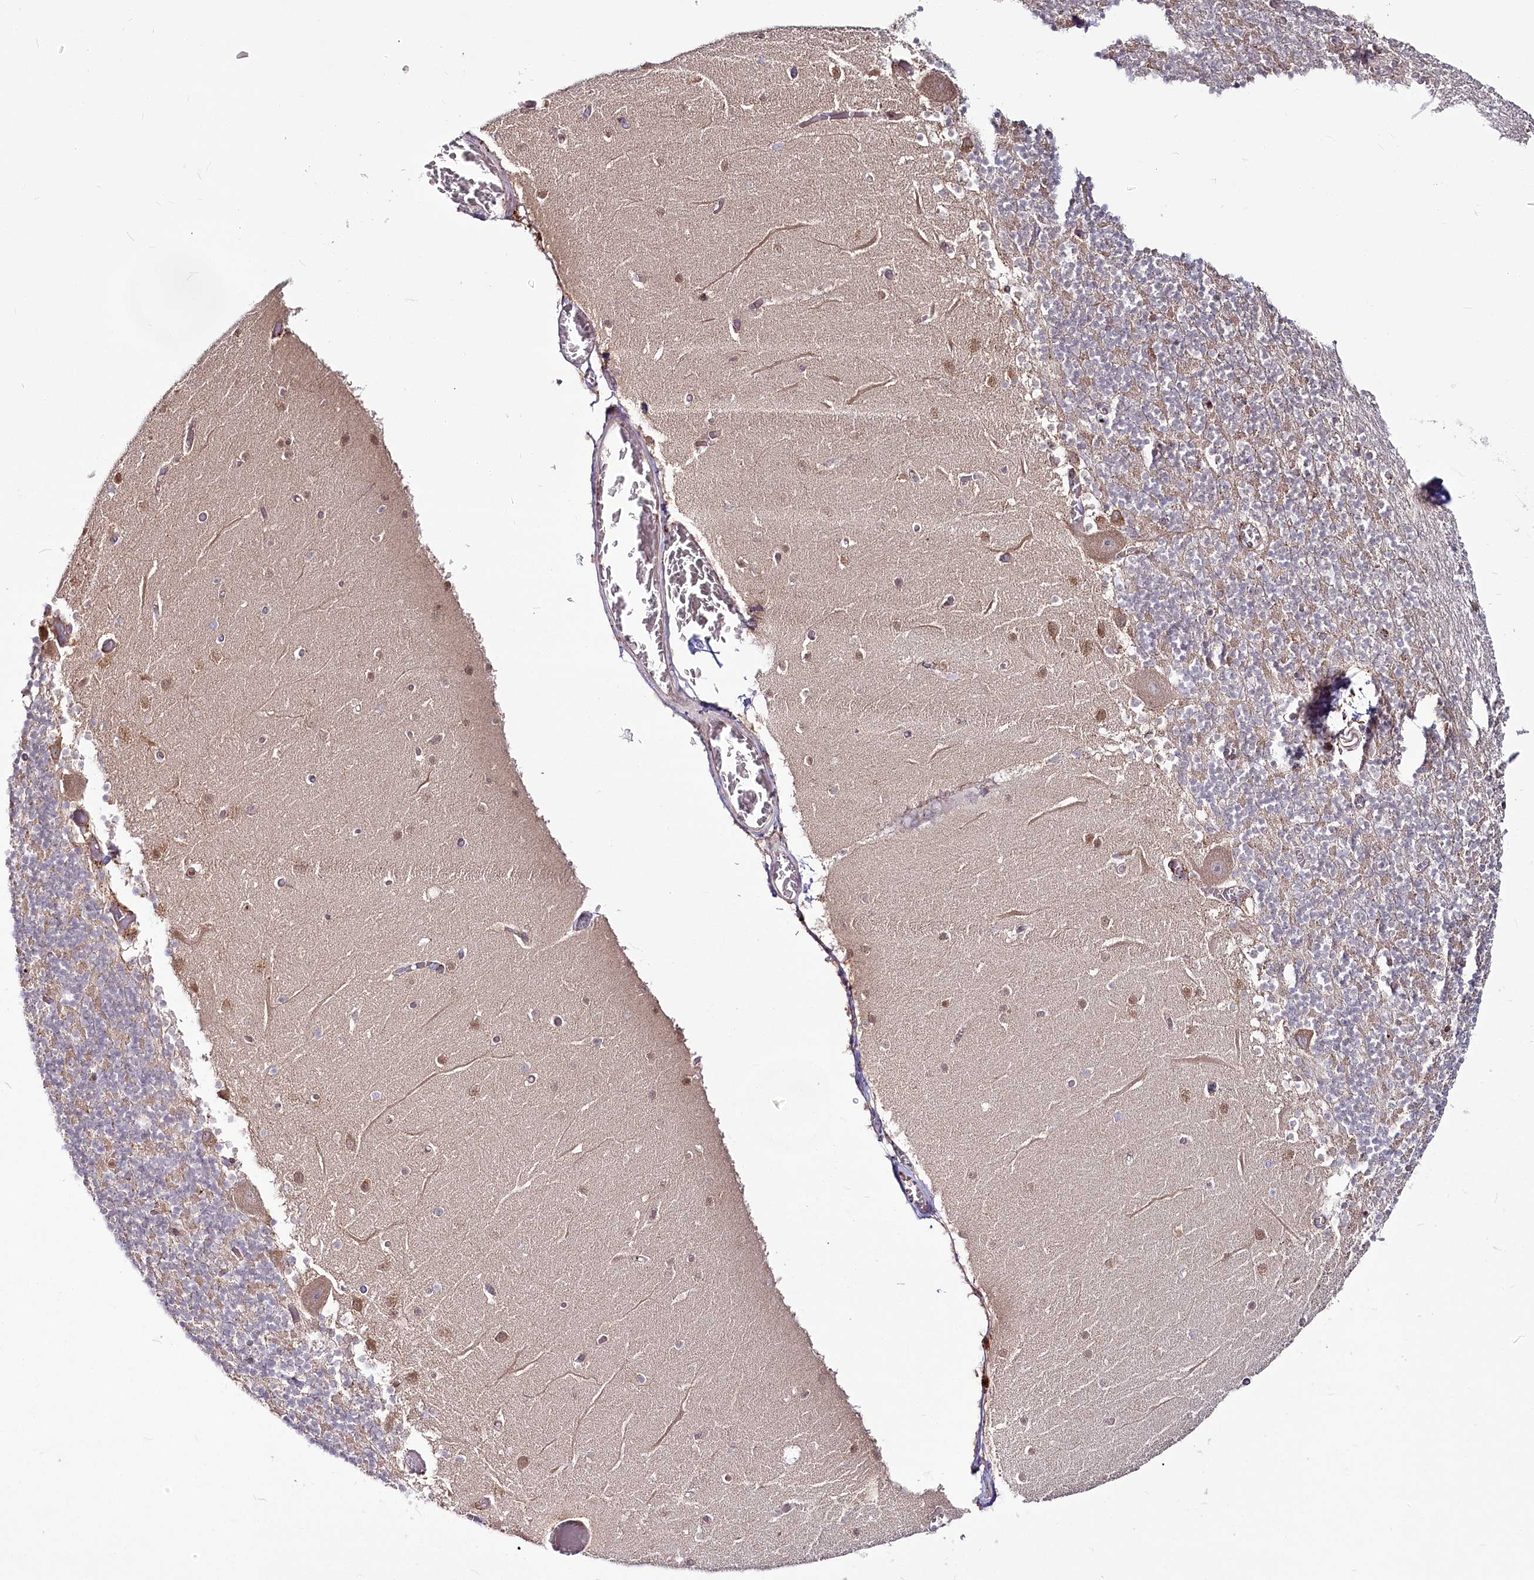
{"staining": {"intensity": "moderate", "quantity": "25%-75%", "location": "cytoplasmic/membranous"}, "tissue": "cerebellum", "cell_type": "Cells in granular layer", "image_type": "normal", "snomed": [{"axis": "morphology", "description": "Normal tissue, NOS"}, {"axis": "topography", "description": "Cerebellum"}], "caption": "High-power microscopy captured an immunohistochemistry (IHC) histopathology image of unremarkable cerebellum, revealing moderate cytoplasmic/membranous staining in about 25%-75% of cells in granular layer. The staining was performed using DAB to visualize the protein expression in brown, while the nuclei were stained in blue with hematoxylin (Magnification: 20x).", "gene": "POGLUT1", "patient": {"sex": "female", "age": 28}}